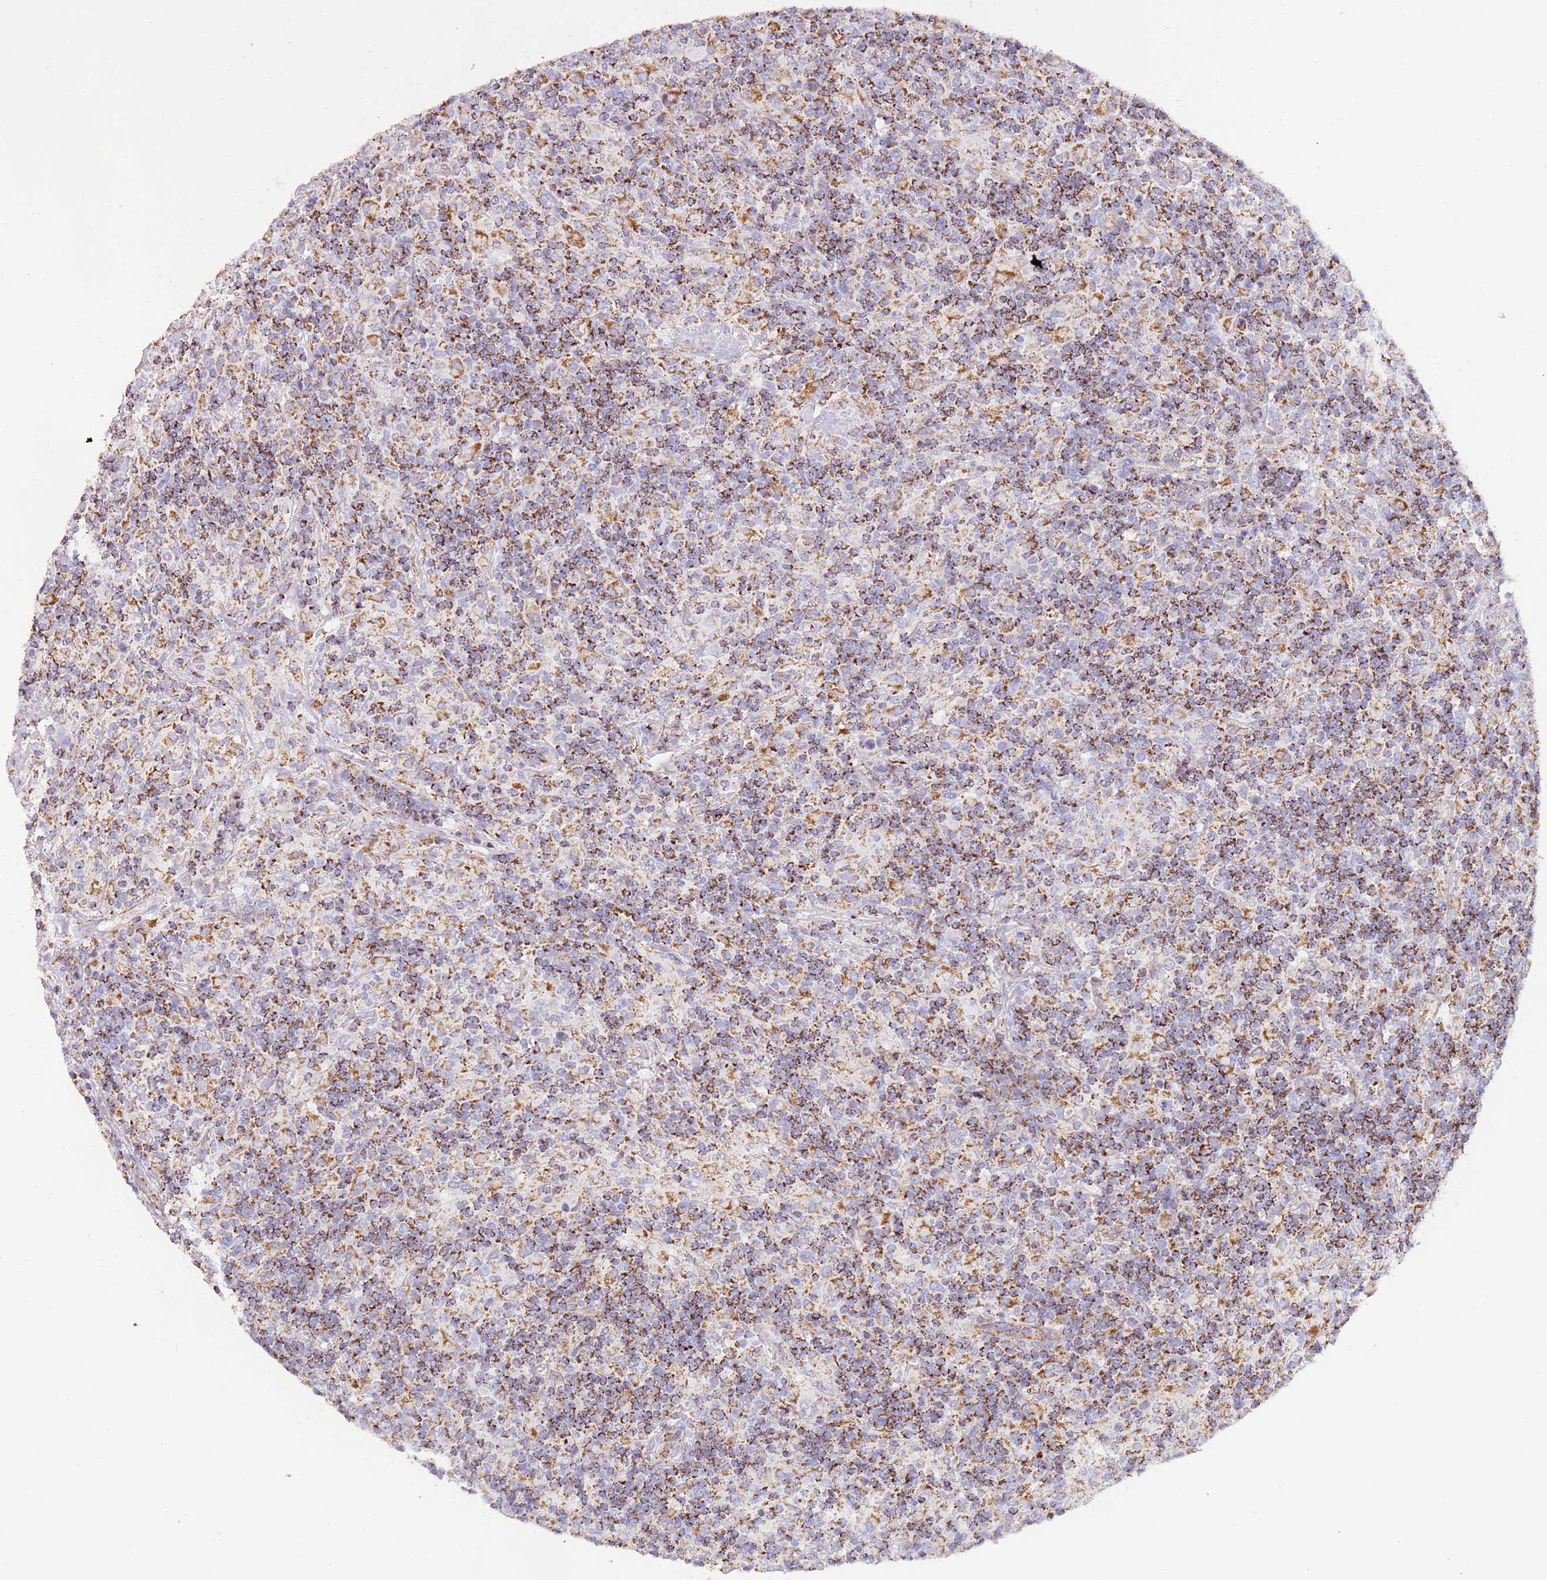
{"staining": {"intensity": "negative", "quantity": "none", "location": "none"}, "tissue": "lymphoma", "cell_type": "Tumor cells", "image_type": "cancer", "snomed": [{"axis": "morphology", "description": "Hodgkin's disease, NOS"}, {"axis": "topography", "description": "Lymph node"}], "caption": "A histopathology image of human Hodgkin's disease is negative for staining in tumor cells.", "gene": "SUCLG2", "patient": {"sex": "male", "age": 70}}